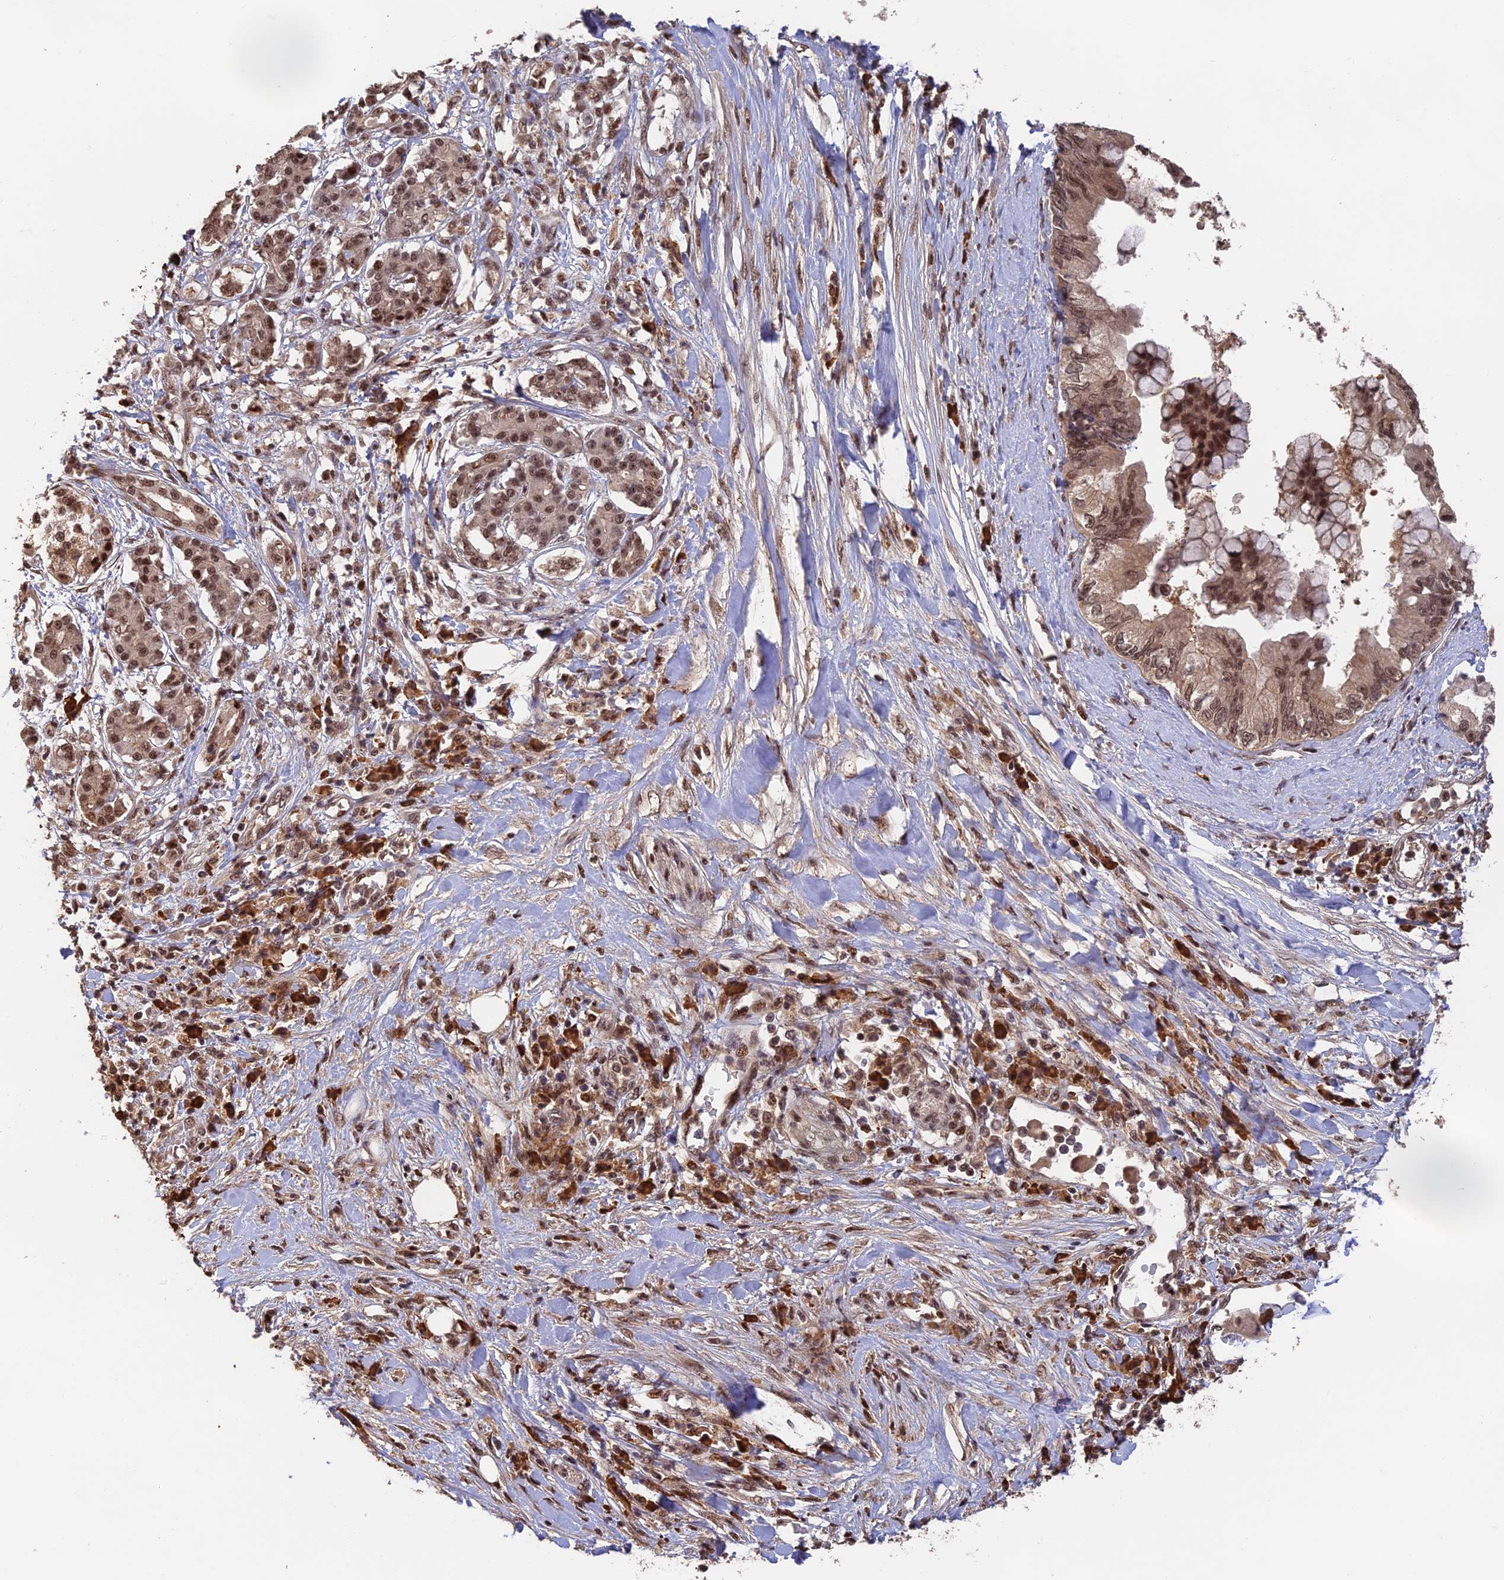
{"staining": {"intensity": "moderate", "quantity": ">75%", "location": "nuclear"}, "tissue": "pancreatic cancer", "cell_type": "Tumor cells", "image_type": "cancer", "snomed": [{"axis": "morphology", "description": "Adenocarcinoma, NOS"}, {"axis": "topography", "description": "Pancreas"}], "caption": "Immunohistochemistry photomicrograph of pancreatic cancer stained for a protein (brown), which displays medium levels of moderate nuclear positivity in about >75% of tumor cells.", "gene": "OSBPL1A", "patient": {"sex": "female", "age": 56}}